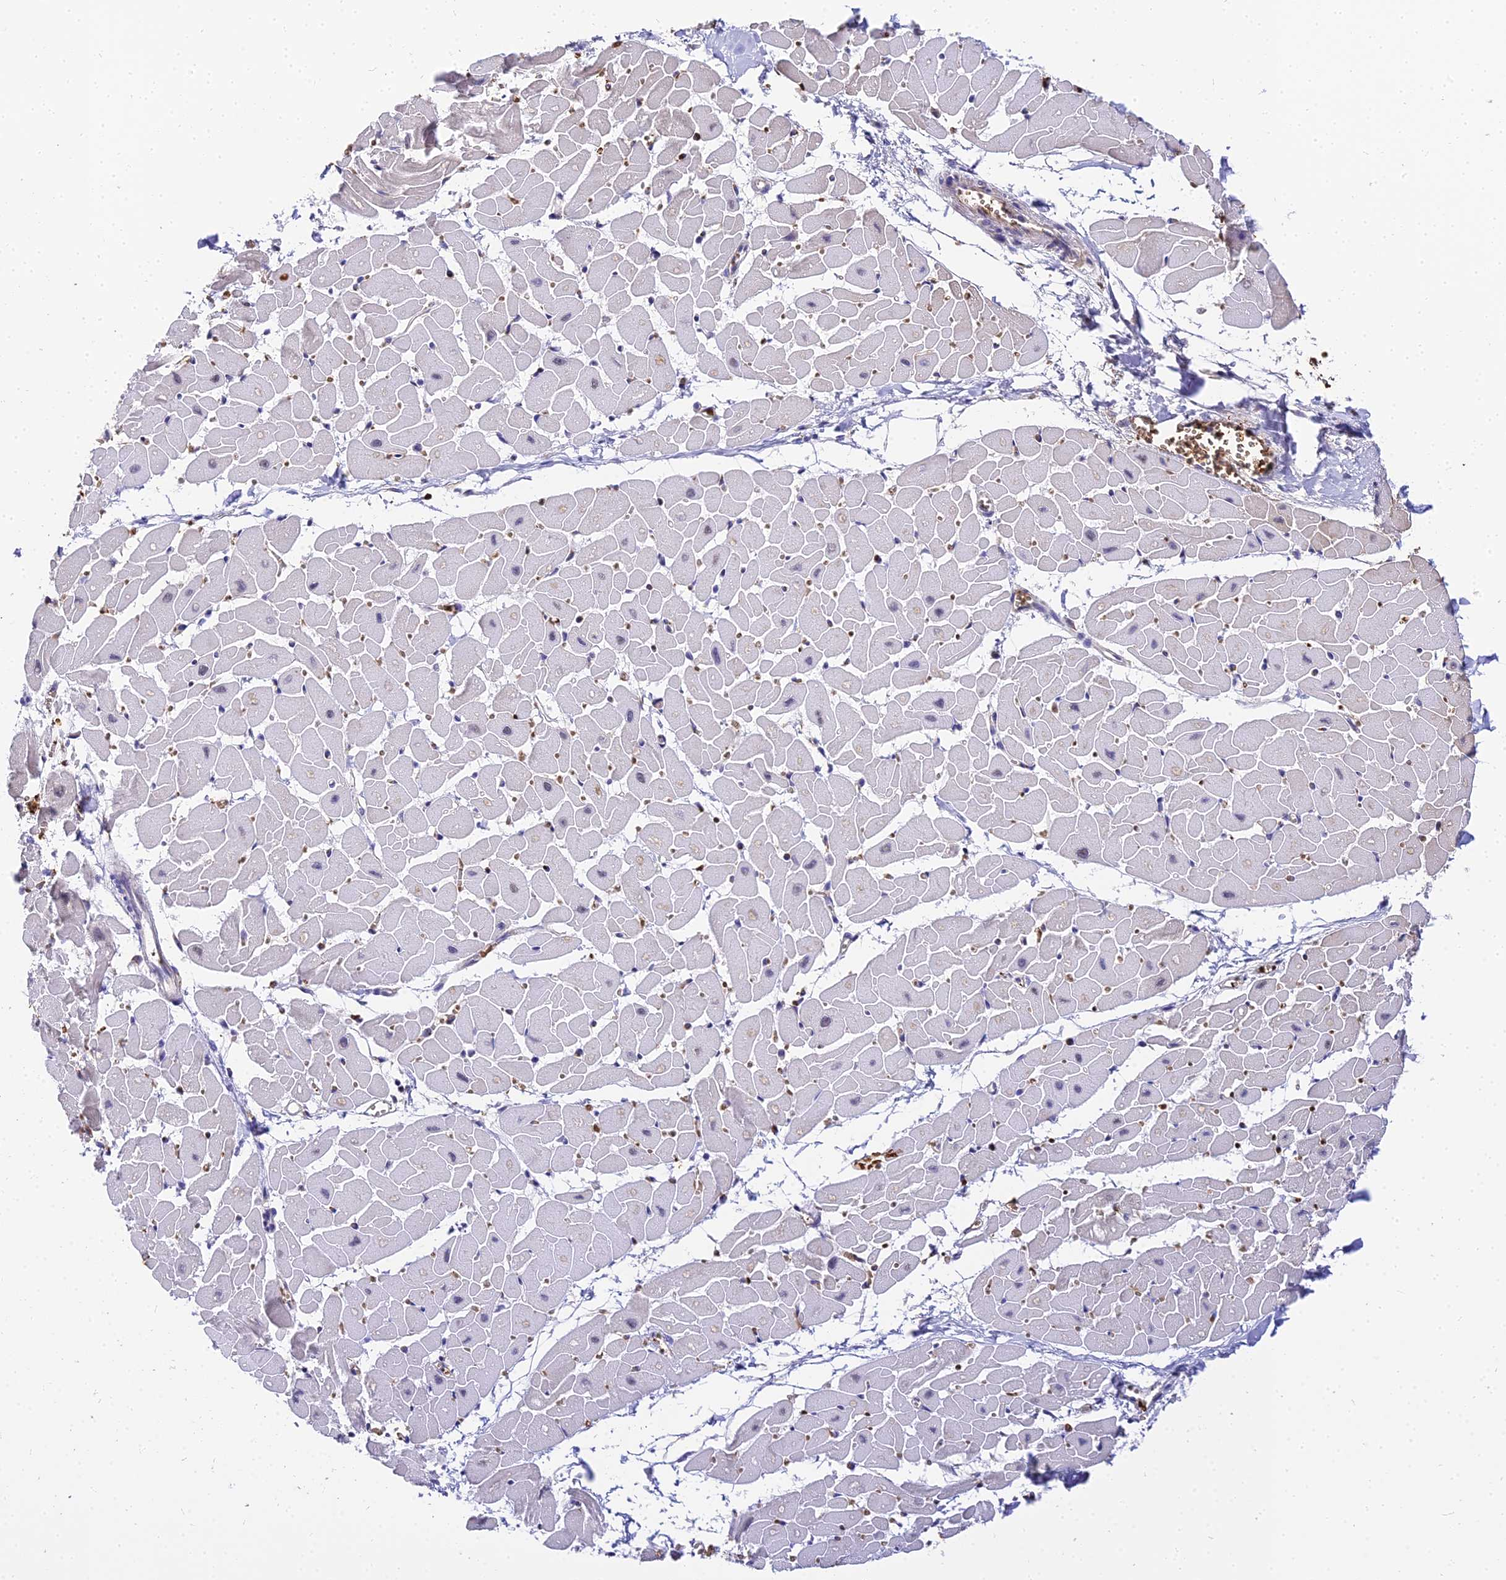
{"staining": {"intensity": "negative", "quantity": "none", "location": "none"}, "tissue": "heart muscle", "cell_type": "Cardiomyocytes", "image_type": "normal", "snomed": [{"axis": "morphology", "description": "Normal tissue, NOS"}, {"axis": "topography", "description": "Heart"}], "caption": "A photomicrograph of heart muscle stained for a protein shows no brown staining in cardiomyocytes.", "gene": "BCL9", "patient": {"sex": "female", "age": 19}}